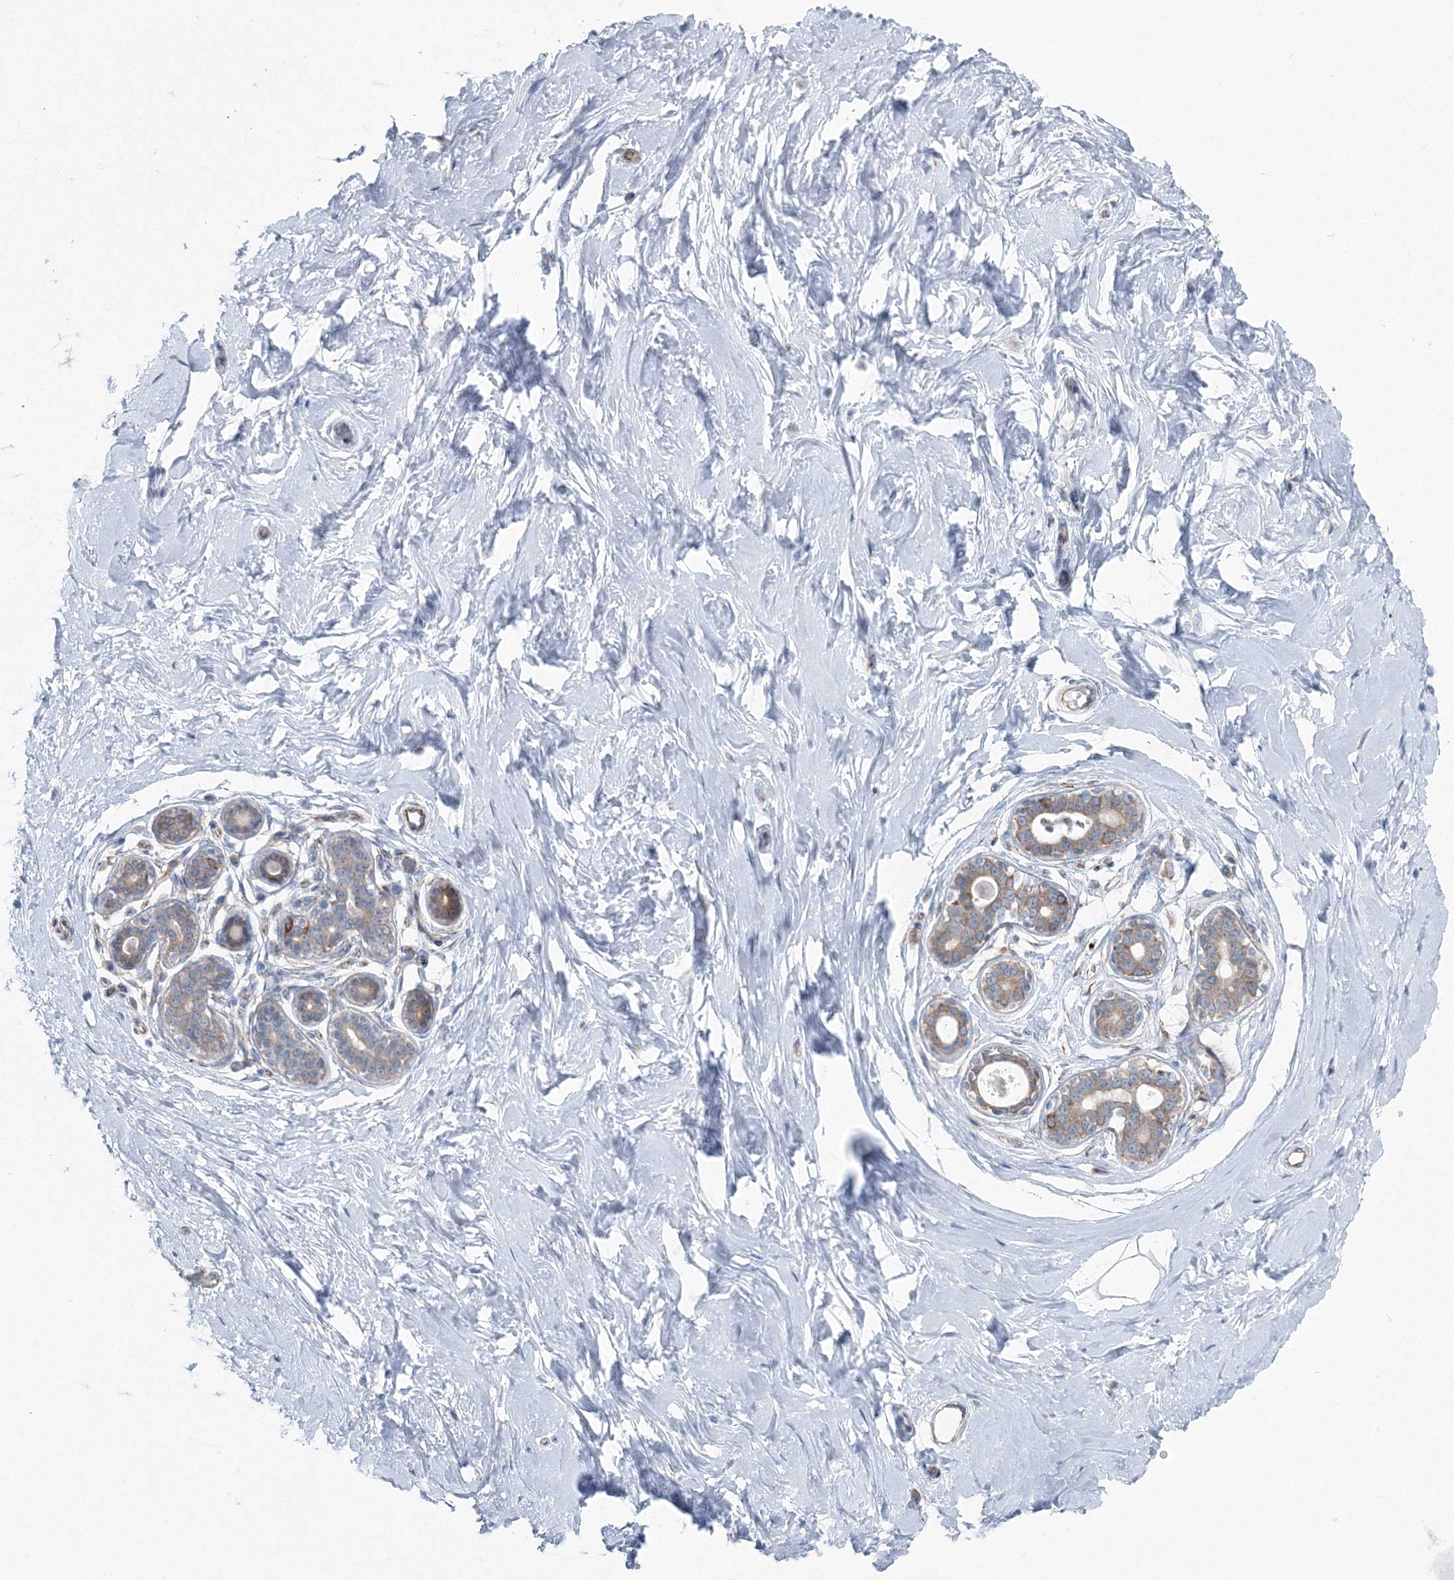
{"staining": {"intensity": "negative", "quantity": "none", "location": "none"}, "tissue": "breast", "cell_type": "Adipocytes", "image_type": "normal", "snomed": [{"axis": "morphology", "description": "Normal tissue, NOS"}, {"axis": "morphology", "description": "Adenoma, NOS"}, {"axis": "topography", "description": "Breast"}], "caption": "Immunohistochemistry (IHC) histopathology image of benign human breast stained for a protein (brown), which demonstrates no positivity in adipocytes. (DAB immunohistochemistry visualized using brightfield microscopy, high magnification).", "gene": "ENSG00000285283", "patient": {"sex": "female", "age": 23}}